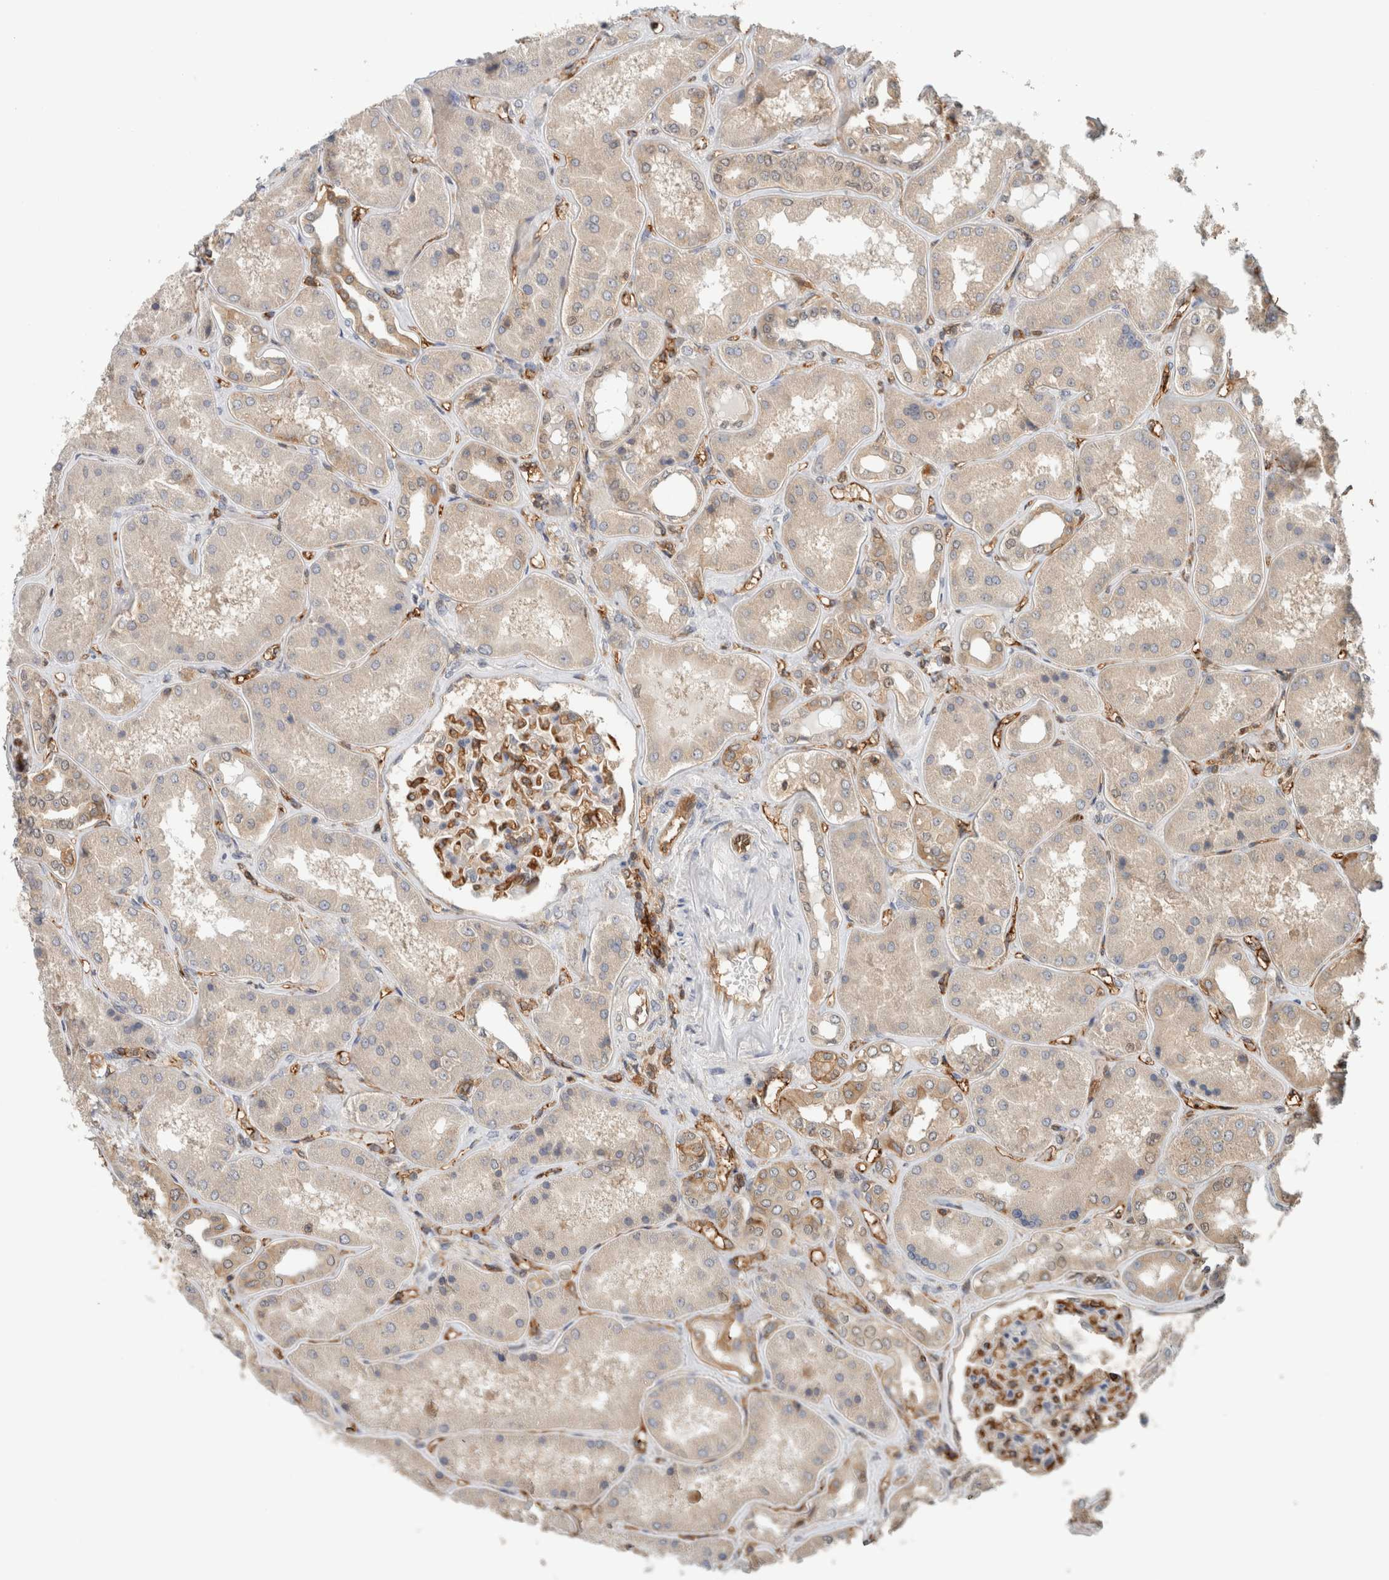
{"staining": {"intensity": "negative", "quantity": "none", "location": "none"}, "tissue": "kidney", "cell_type": "Cells in glomeruli", "image_type": "normal", "snomed": [{"axis": "morphology", "description": "Normal tissue, NOS"}, {"axis": "topography", "description": "Kidney"}], "caption": "IHC histopathology image of benign kidney stained for a protein (brown), which shows no staining in cells in glomeruli.", "gene": "PFDN4", "patient": {"sex": "female", "age": 56}}